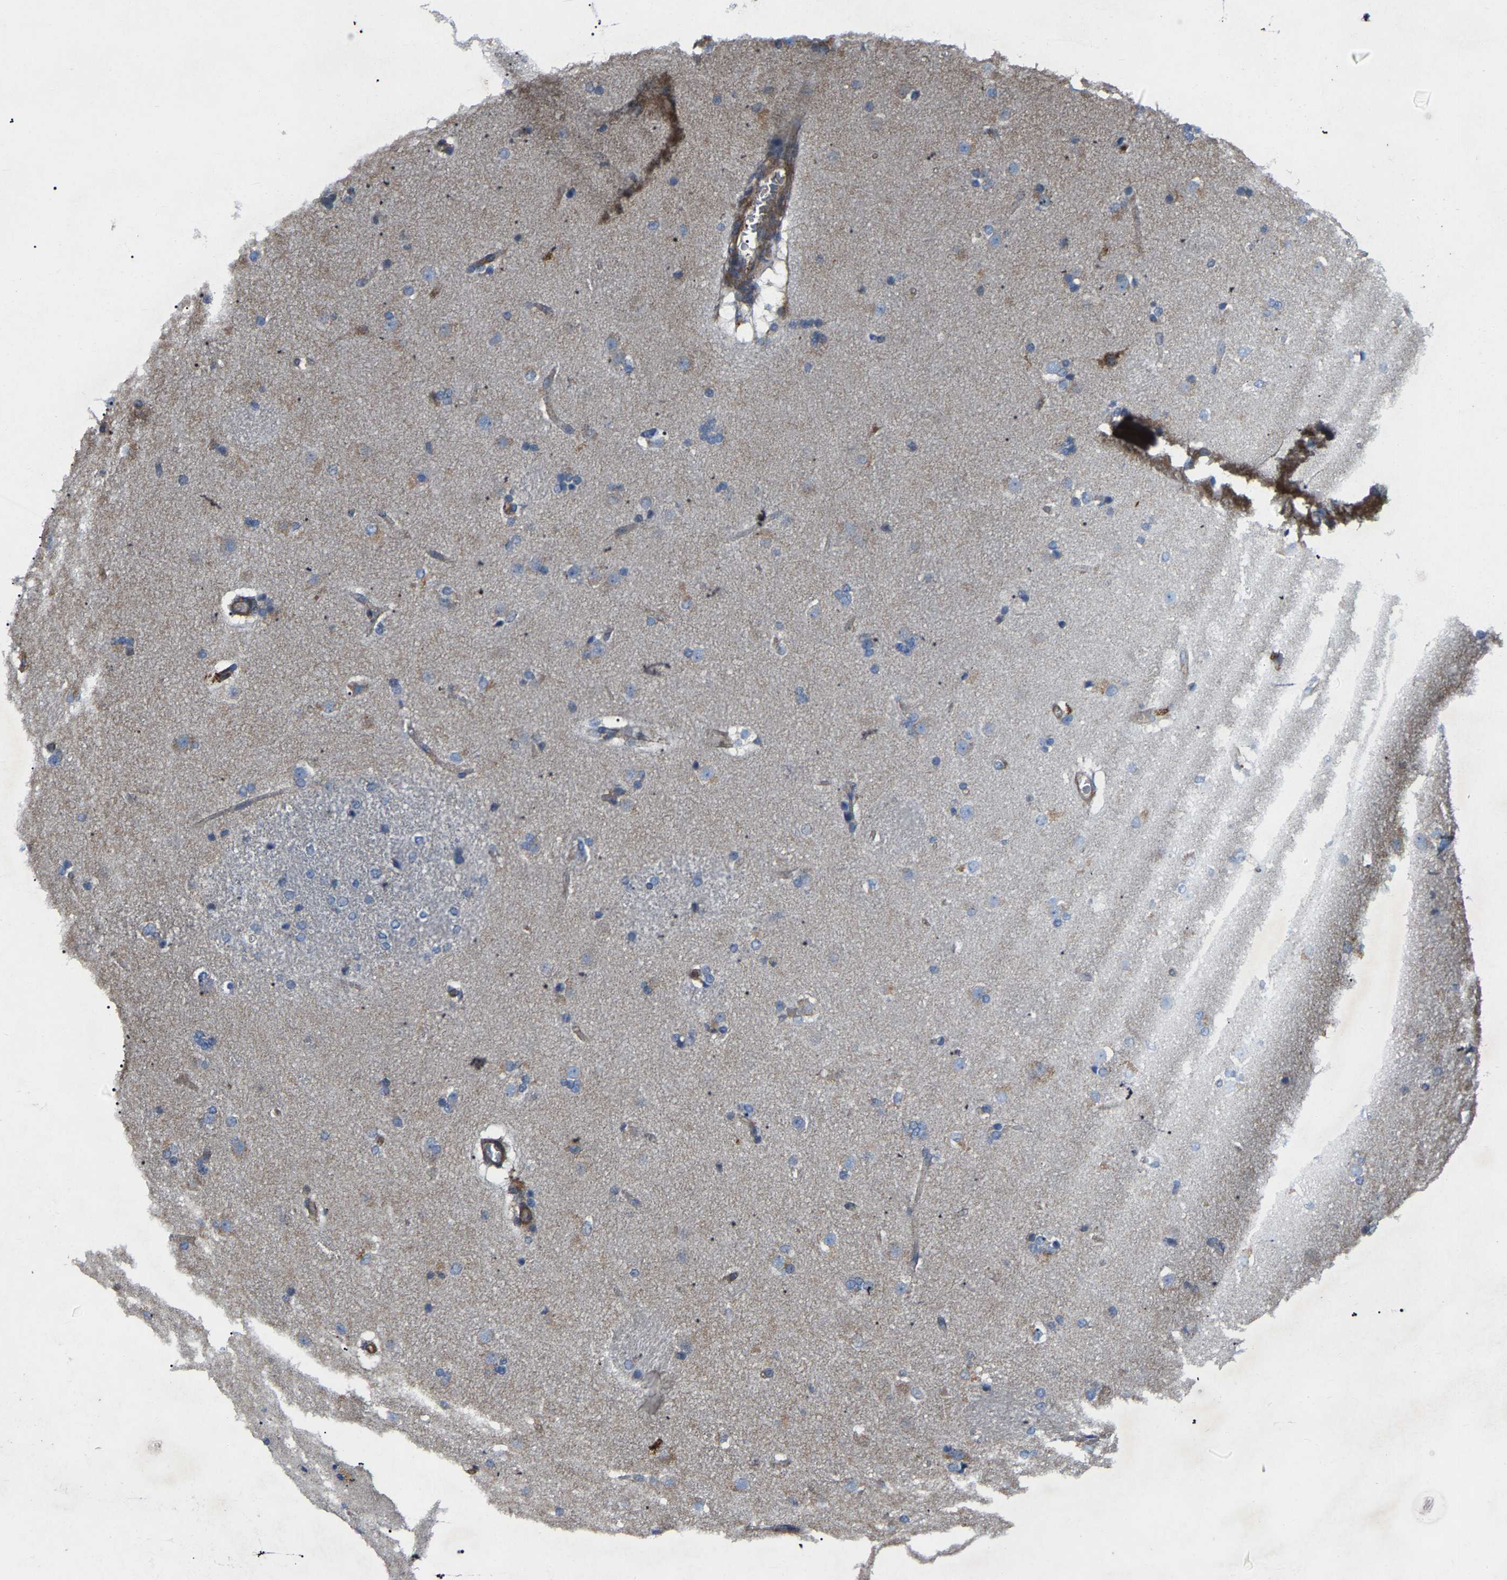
{"staining": {"intensity": "negative", "quantity": "none", "location": "none"}, "tissue": "caudate", "cell_type": "Glial cells", "image_type": "normal", "snomed": [{"axis": "morphology", "description": "Normal tissue, NOS"}, {"axis": "topography", "description": "Lateral ventricle wall"}], "caption": "Immunohistochemistry of benign human caudate displays no positivity in glial cells.", "gene": "TOR1B", "patient": {"sex": "female", "age": 19}}